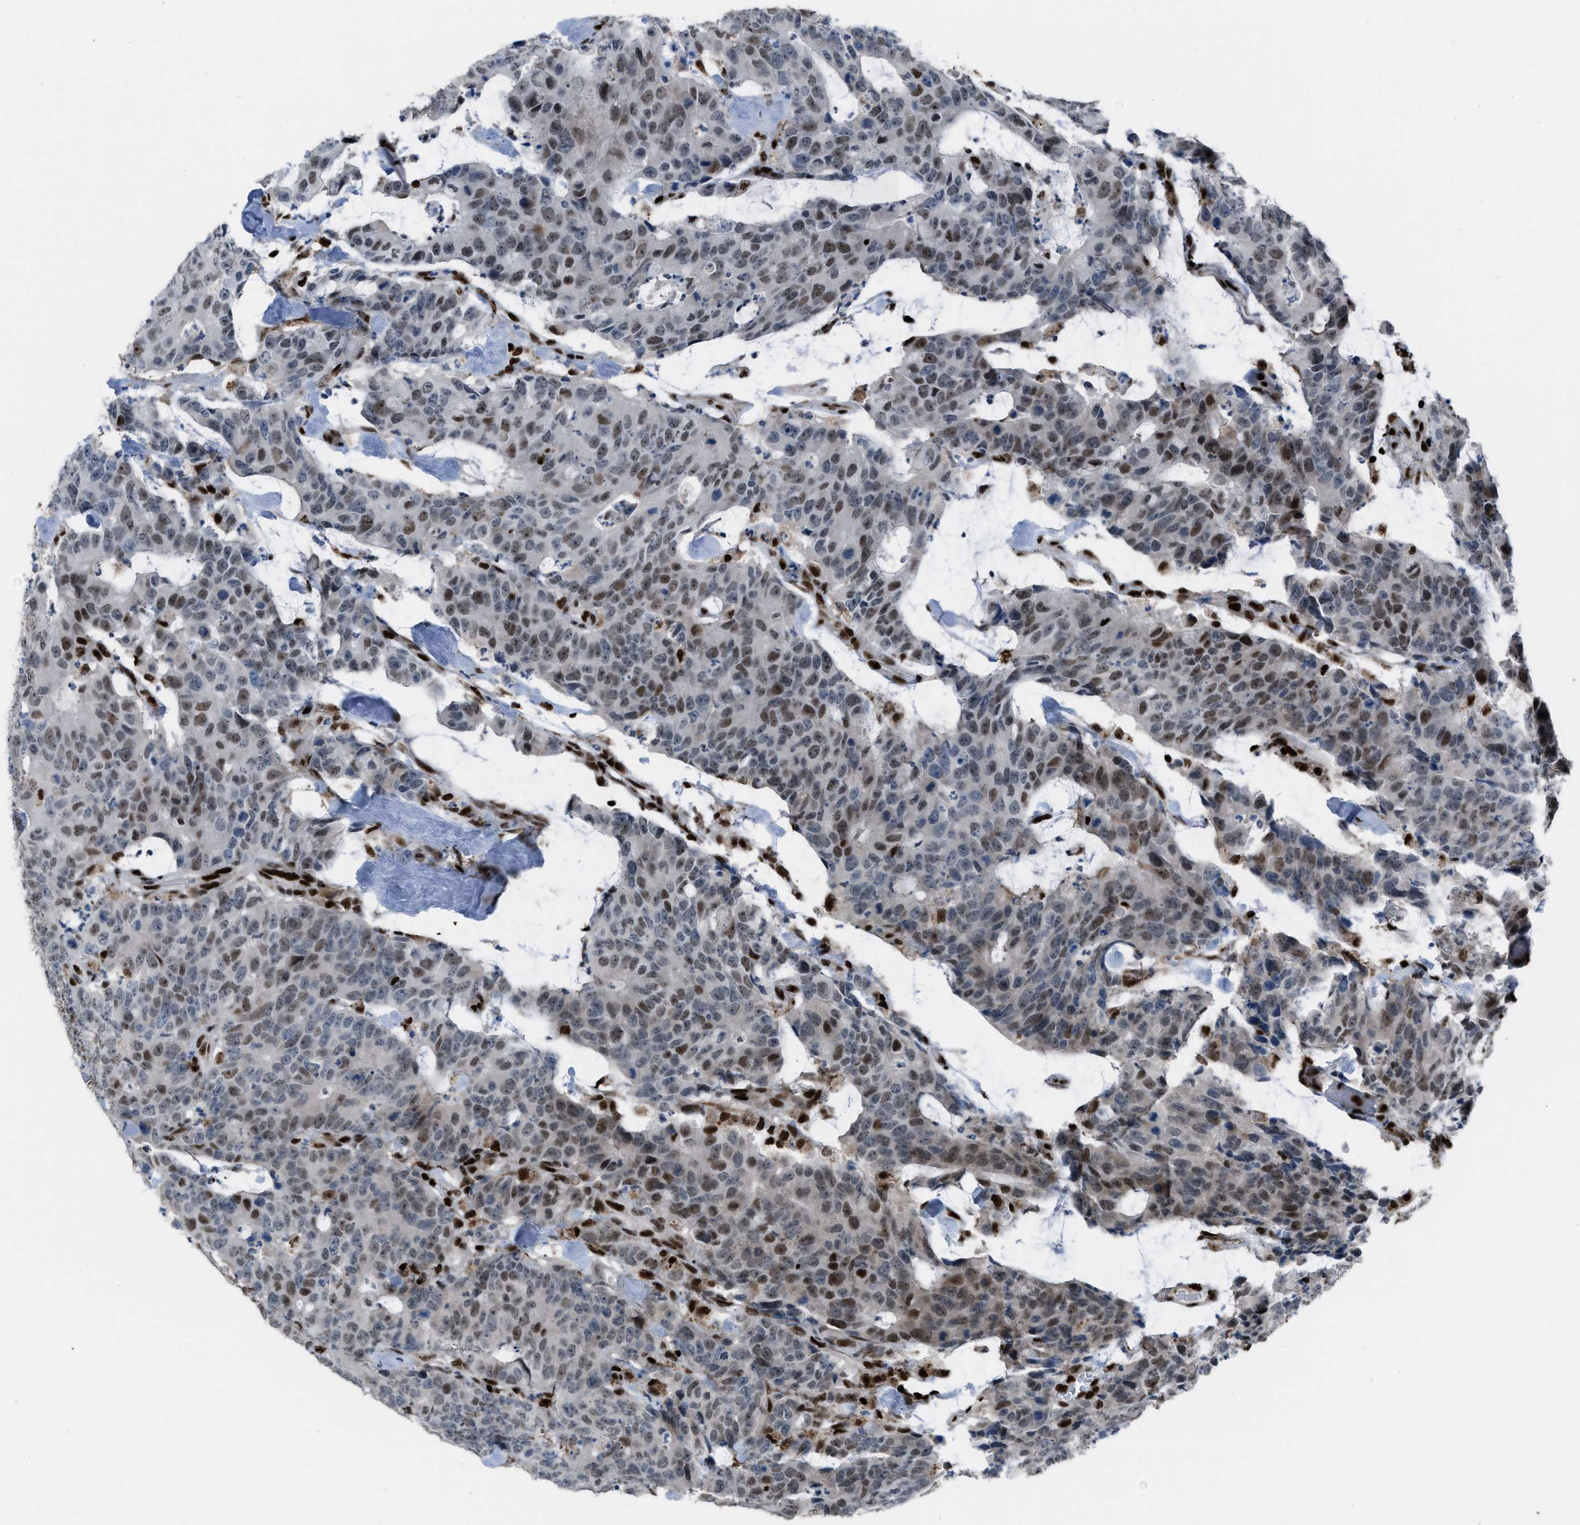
{"staining": {"intensity": "moderate", "quantity": "25%-75%", "location": "nuclear"}, "tissue": "colorectal cancer", "cell_type": "Tumor cells", "image_type": "cancer", "snomed": [{"axis": "morphology", "description": "Adenocarcinoma, NOS"}, {"axis": "topography", "description": "Colon"}], "caption": "The immunohistochemical stain highlights moderate nuclear expression in tumor cells of colorectal adenocarcinoma tissue. (Stains: DAB in brown, nuclei in blue, Microscopy: brightfield microscopy at high magnification).", "gene": "SLFN5", "patient": {"sex": "female", "age": 86}}